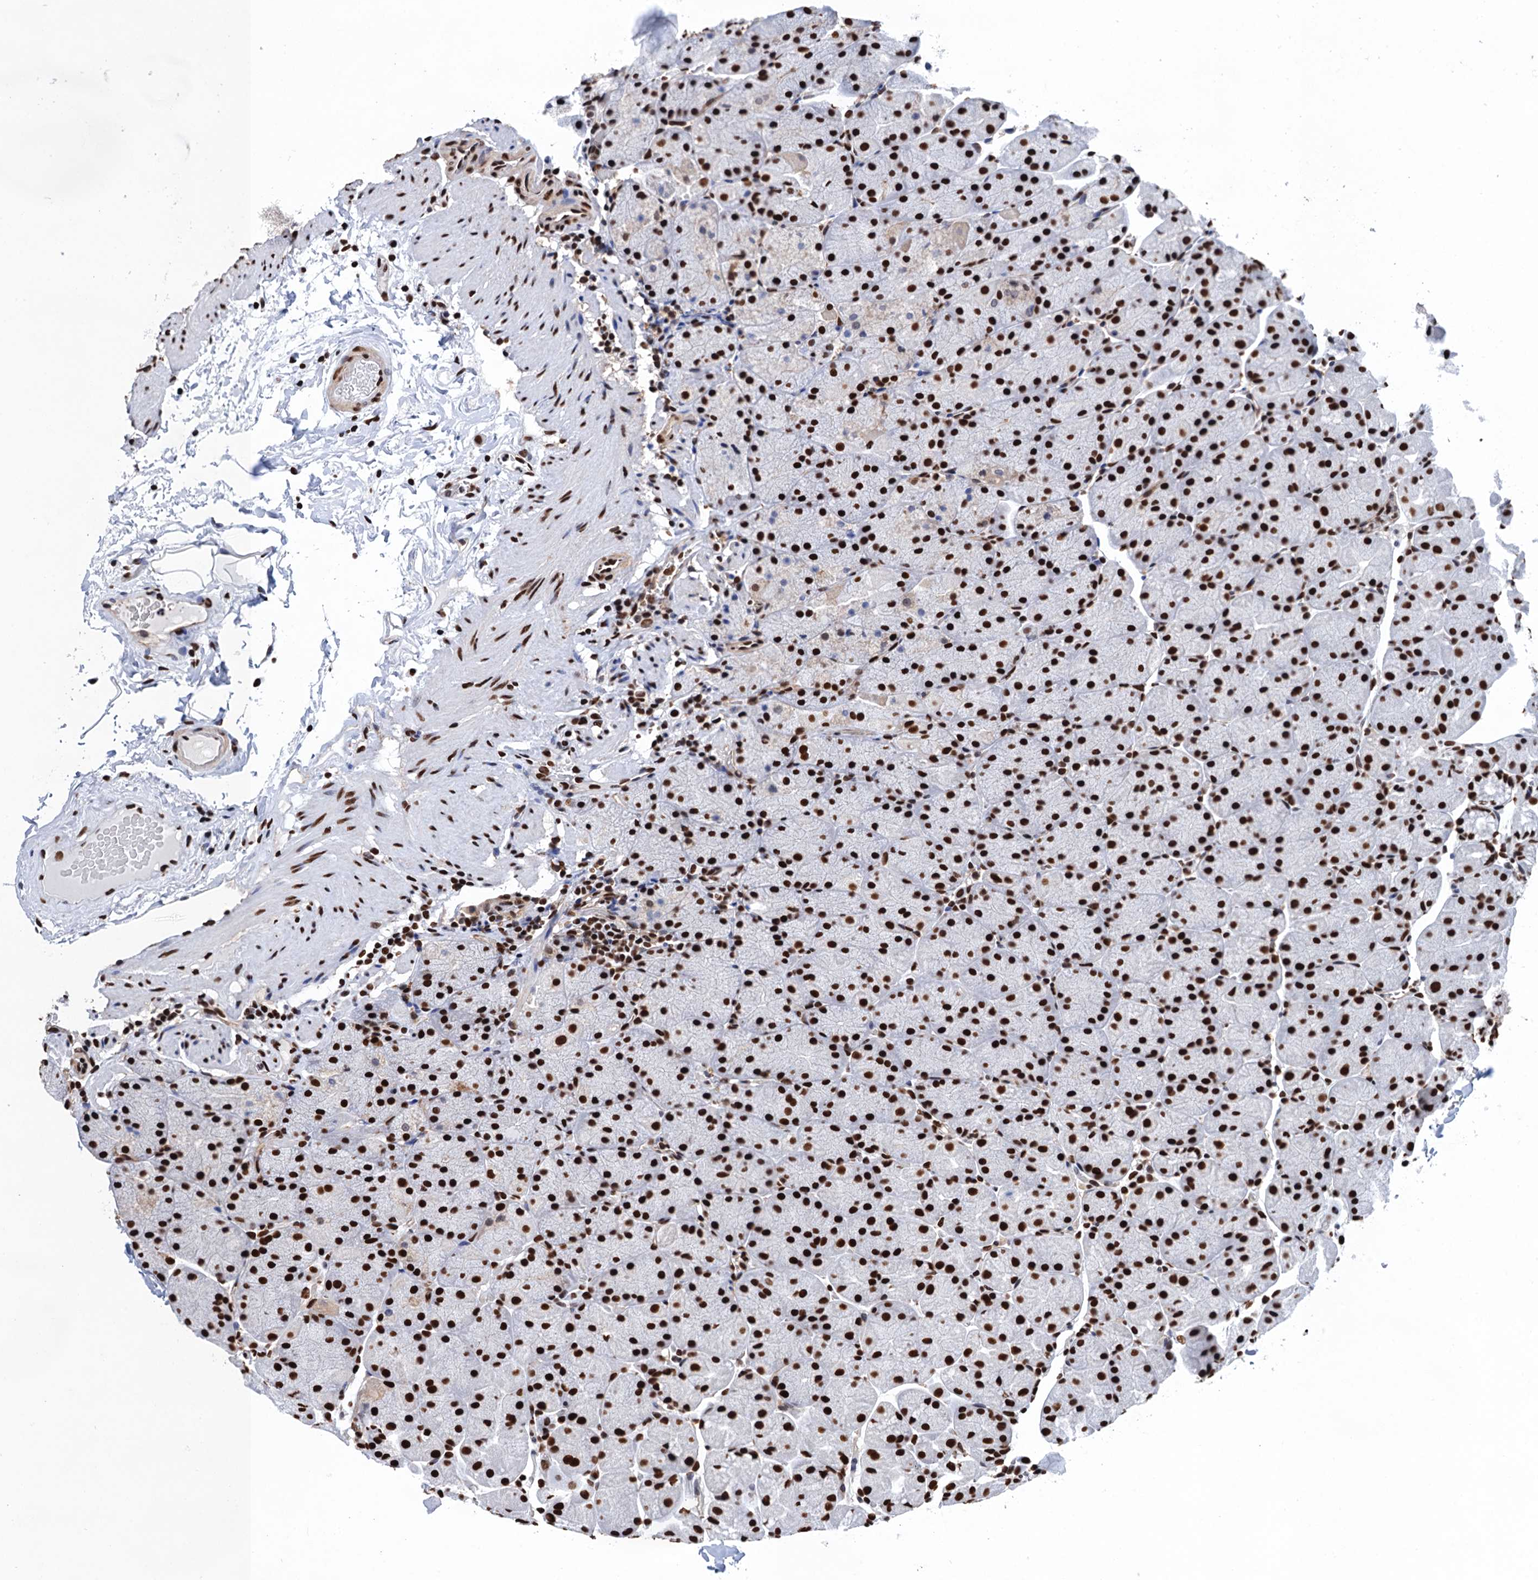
{"staining": {"intensity": "strong", "quantity": ">75%", "location": "nuclear"}, "tissue": "stomach", "cell_type": "Glandular cells", "image_type": "normal", "snomed": [{"axis": "morphology", "description": "Normal tissue, NOS"}, {"axis": "topography", "description": "Stomach, upper"}, {"axis": "topography", "description": "Stomach, lower"}], "caption": "Stomach was stained to show a protein in brown. There is high levels of strong nuclear positivity in approximately >75% of glandular cells. The staining was performed using DAB (3,3'-diaminobenzidine) to visualize the protein expression in brown, while the nuclei were stained in blue with hematoxylin (Magnification: 20x).", "gene": "UBA2", "patient": {"sex": "male", "age": 67}}